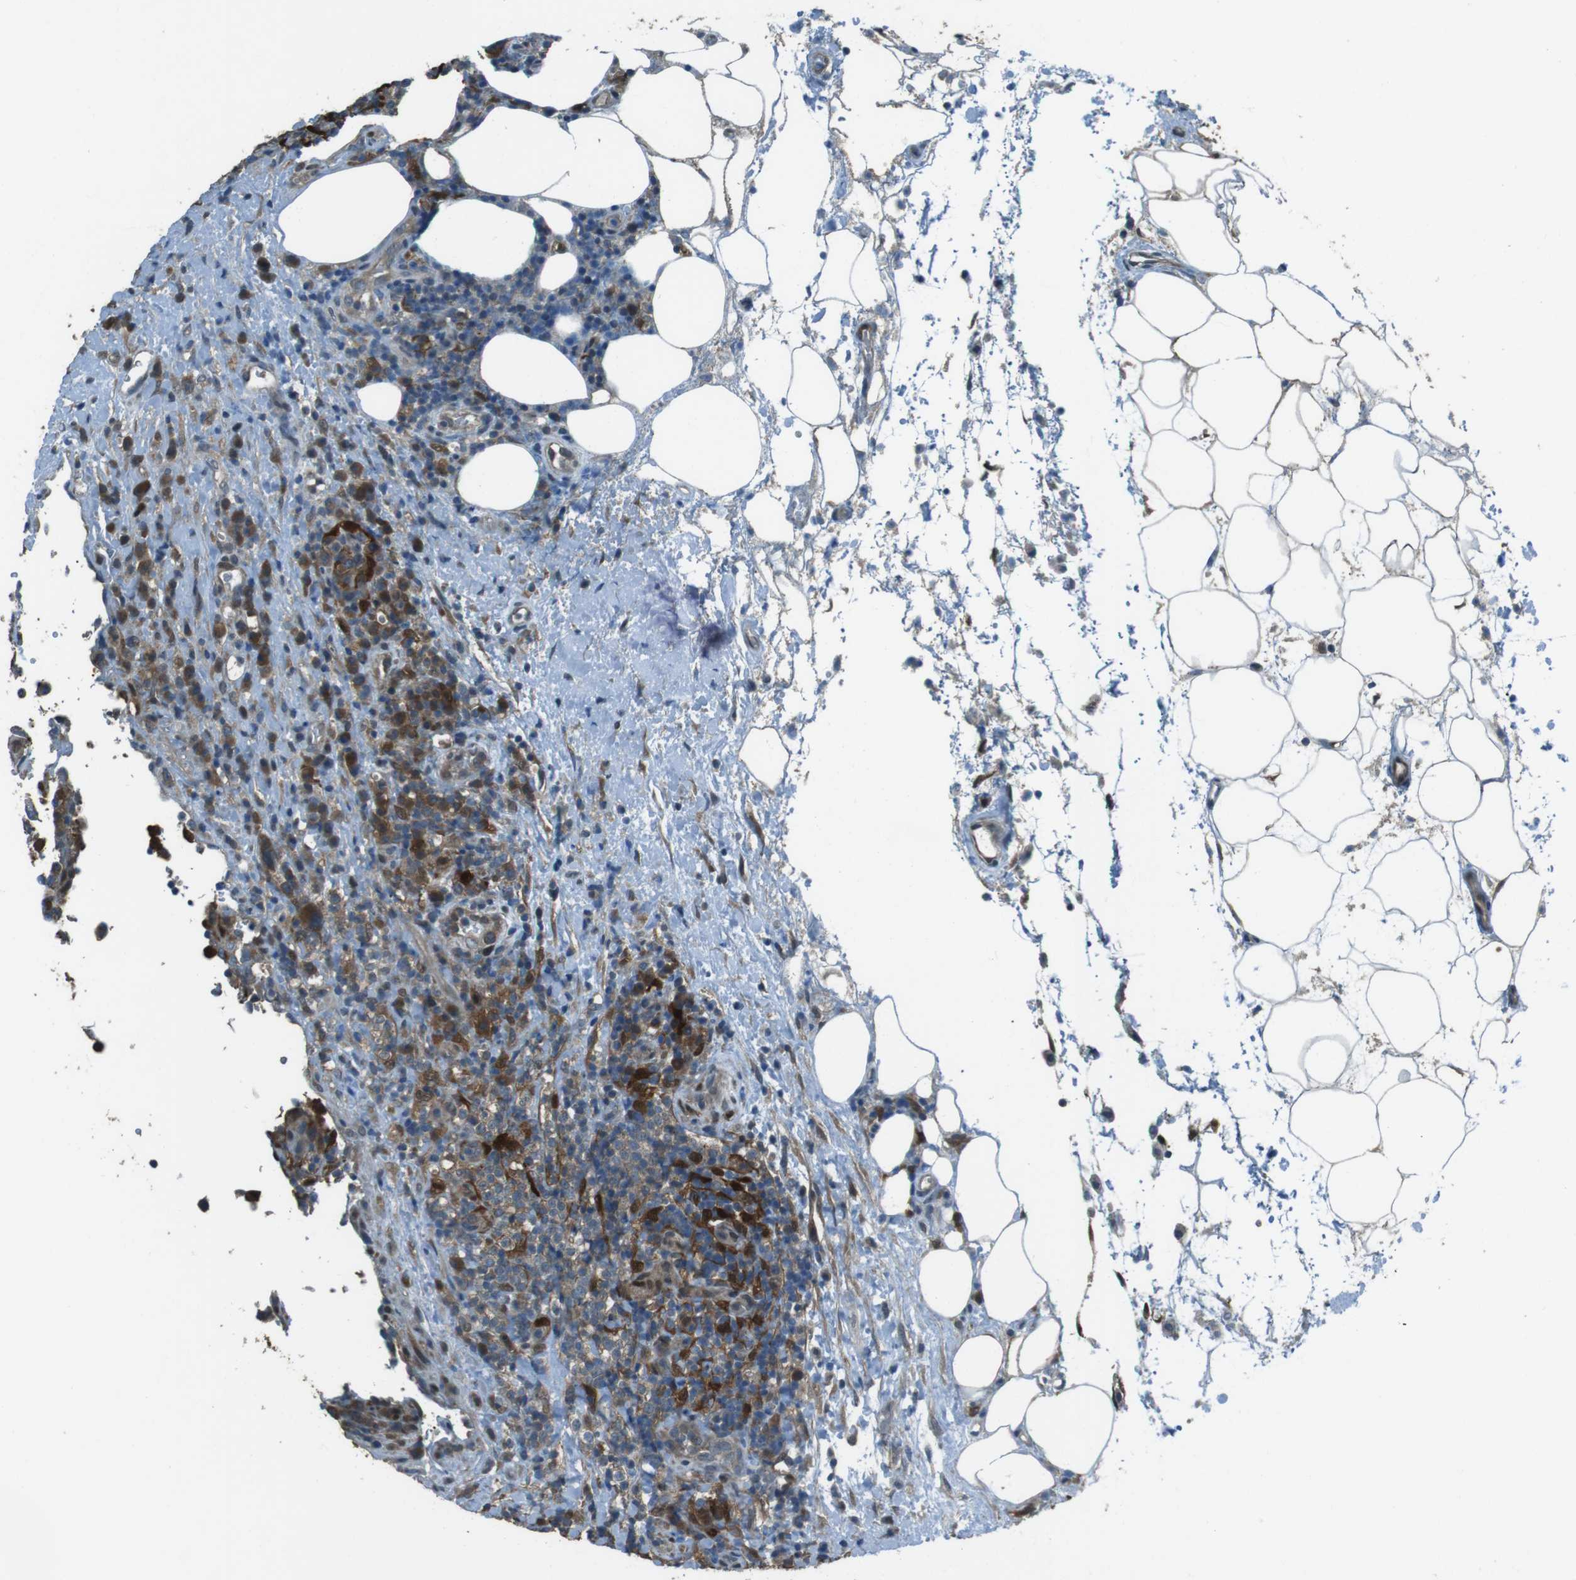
{"staining": {"intensity": "moderate", "quantity": ">75%", "location": "cytoplasmic/membranous,nuclear"}, "tissue": "lymphoma", "cell_type": "Tumor cells", "image_type": "cancer", "snomed": [{"axis": "morphology", "description": "Malignant lymphoma, non-Hodgkin's type, High grade"}, {"axis": "topography", "description": "Lymph node"}], "caption": "Lymphoma stained with immunohistochemistry exhibits moderate cytoplasmic/membranous and nuclear expression in approximately >75% of tumor cells. (Brightfield microscopy of DAB IHC at high magnification).", "gene": "MFAP3", "patient": {"sex": "female", "age": 76}}